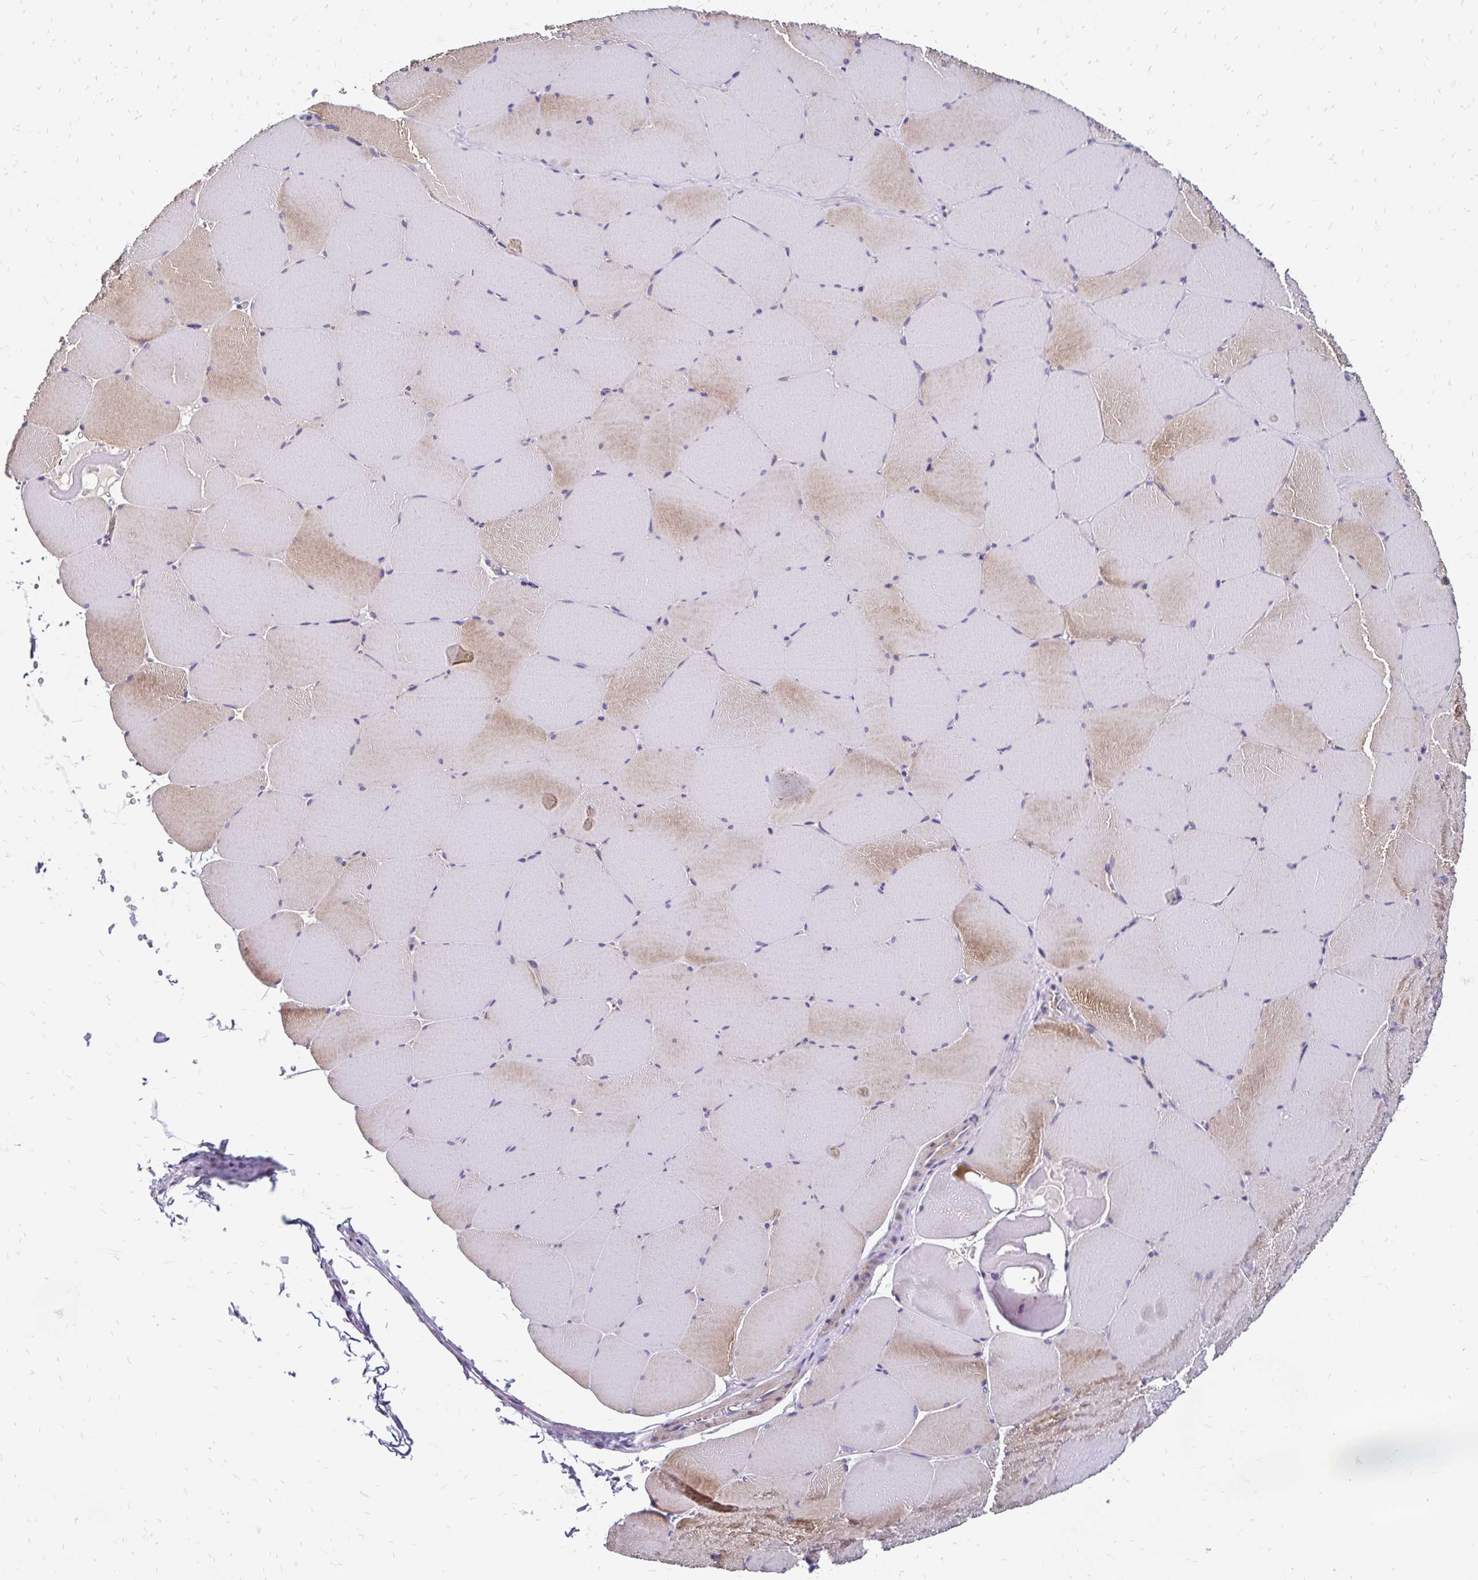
{"staining": {"intensity": "moderate", "quantity": "<25%", "location": "cytoplasmic/membranous"}, "tissue": "skeletal muscle", "cell_type": "Myocytes", "image_type": "normal", "snomed": [{"axis": "morphology", "description": "Normal tissue, NOS"}, {"axis": "topography", "description": "Skeletal muscle"}, {"axis": "topography", "description": "Head-Neck"}], "caption": "DAB immunohistochemical staining of unremarkable skeletal muscle shows moderate cytoplasmic/membranous protein staining in approximately <25% of myocytes.", "gene": "DTNB", "patient": {"sex": "male", "age": 66}}